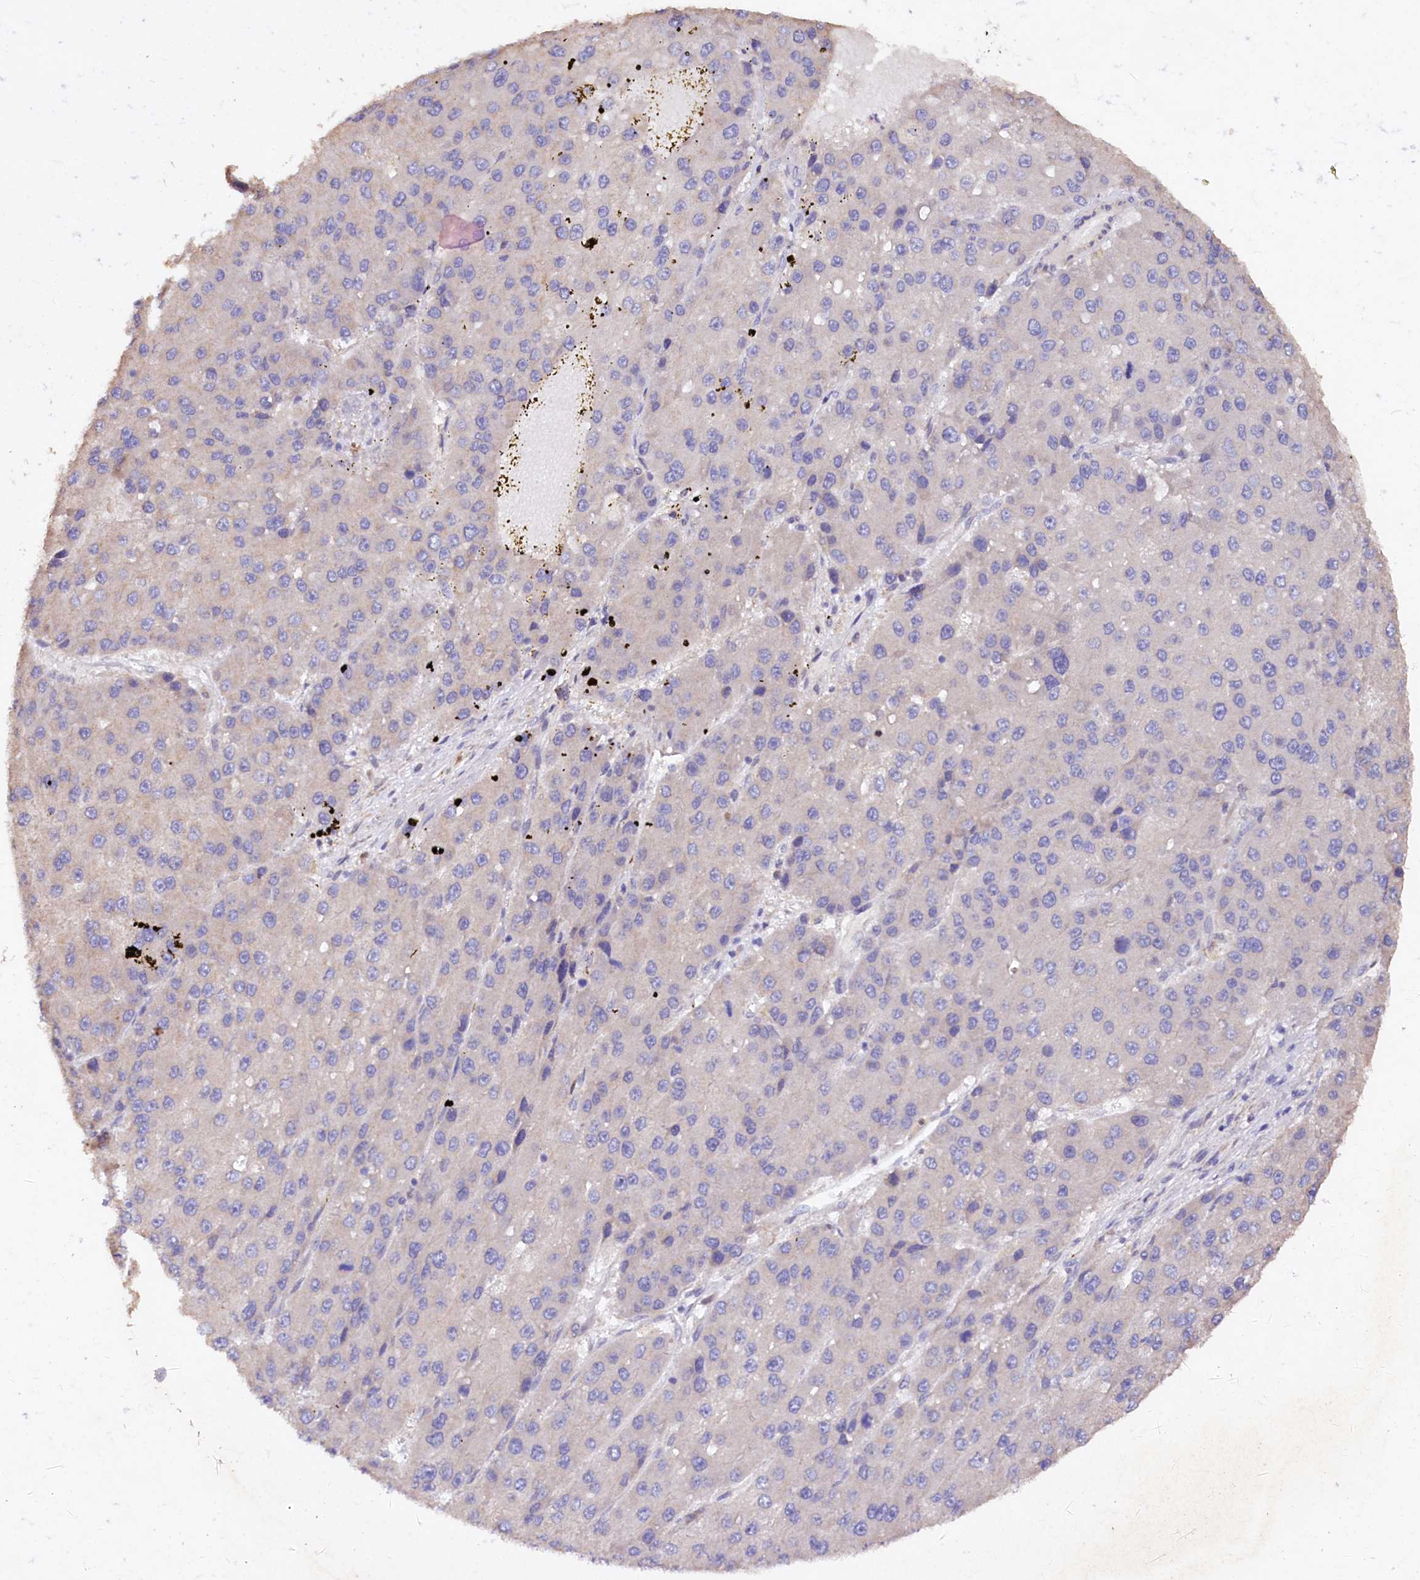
{"staining": {"intensity": "negative", "quantity": "none", "location": "none"}, "tissue": "liver cancer", "cell_type": "Tumor cells", "image_type": "cancer", "snomed": [{"axis": "morphology", "description": "Carcinoma, Hepatocellular, NOS"}, {"axis": "topography", "description": "Liver"}], "caption": "Liver cancer (hepatocellular carcinoma) stained for a protein using IHC exhibits no expression tumor cells.", "gene": "ETFBKMT", "patient": {"sex": "female", "age": 73}}